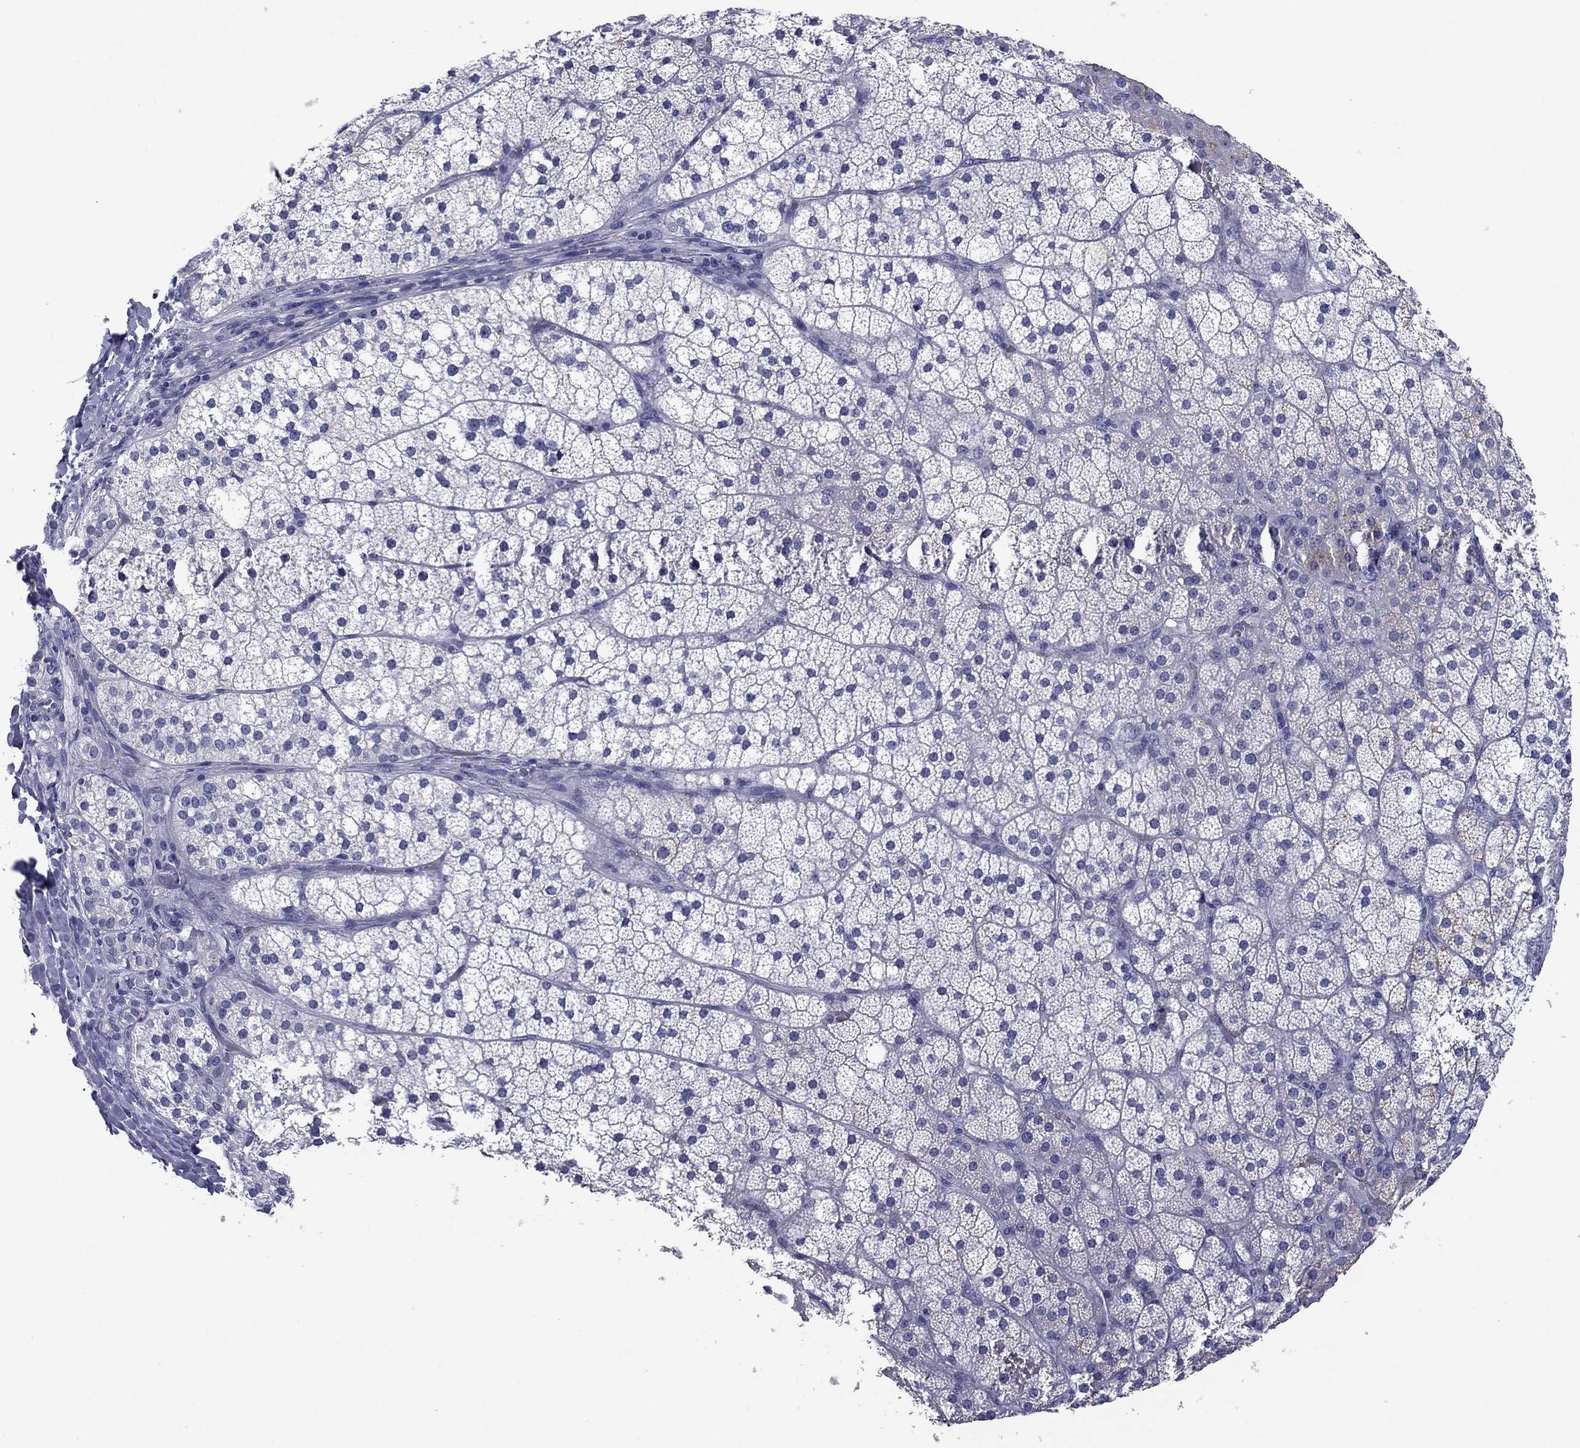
{"staining": {"intensity": "negative", "quantity": "none", "location": "none"}, "tissue": "adrenal gland", "cell_type": "Glandular cells", "image_type": "normal", "snomed": [{"axis": "morphology", "description": "Normal tissue, NOS"}, {"axis": "topography", "description": "Adrenal gland"}], "caption": "Histopathology image shows no significant protein positivity in glandular cells of unremarkable adrenal gland.", "gene": "TCFL5", "patient": {"sex": "male", "age": 53}}